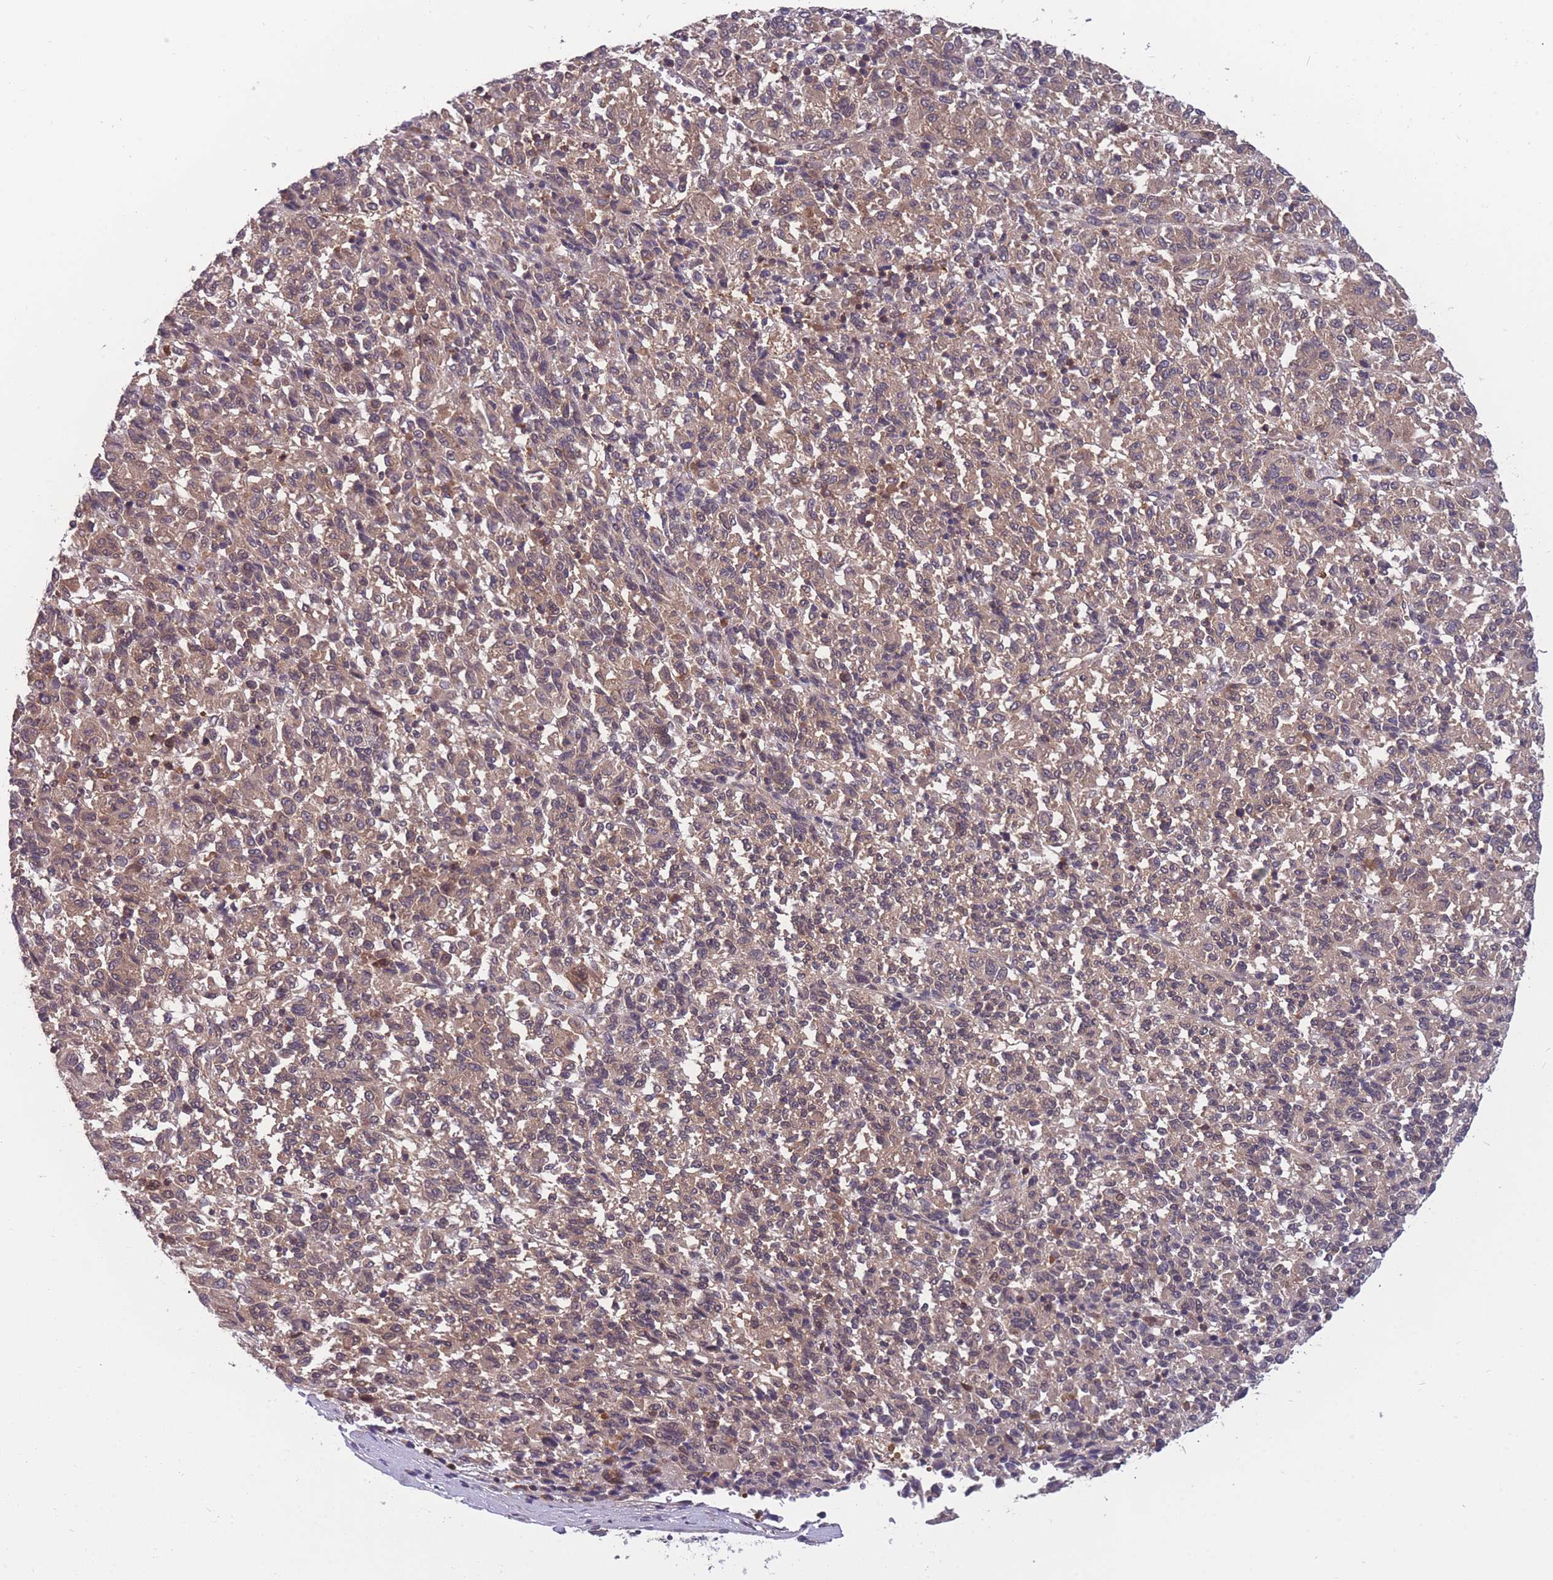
{"staining": {"intensity": "weak", "quantity": ">75%", "location": "cytoplasmic/membranous"}, "tissue": "melanoma", "cell_type": "Tumor cells", "image_type": "cancer", "snomed": [{"axis": "morphology", "description": "Malignant melanoma, Metastatic site"}, {"axis": "topography", "description": "Lung"}], "caption": "Human malignant melanoma (metastatic site) stained with a brown dye reveals weak cytoplasmic/membranous positive expression in about >75% of tumor cells.", "gene": "UBE2N", "patient": {"sex": "male", "age": 64}}